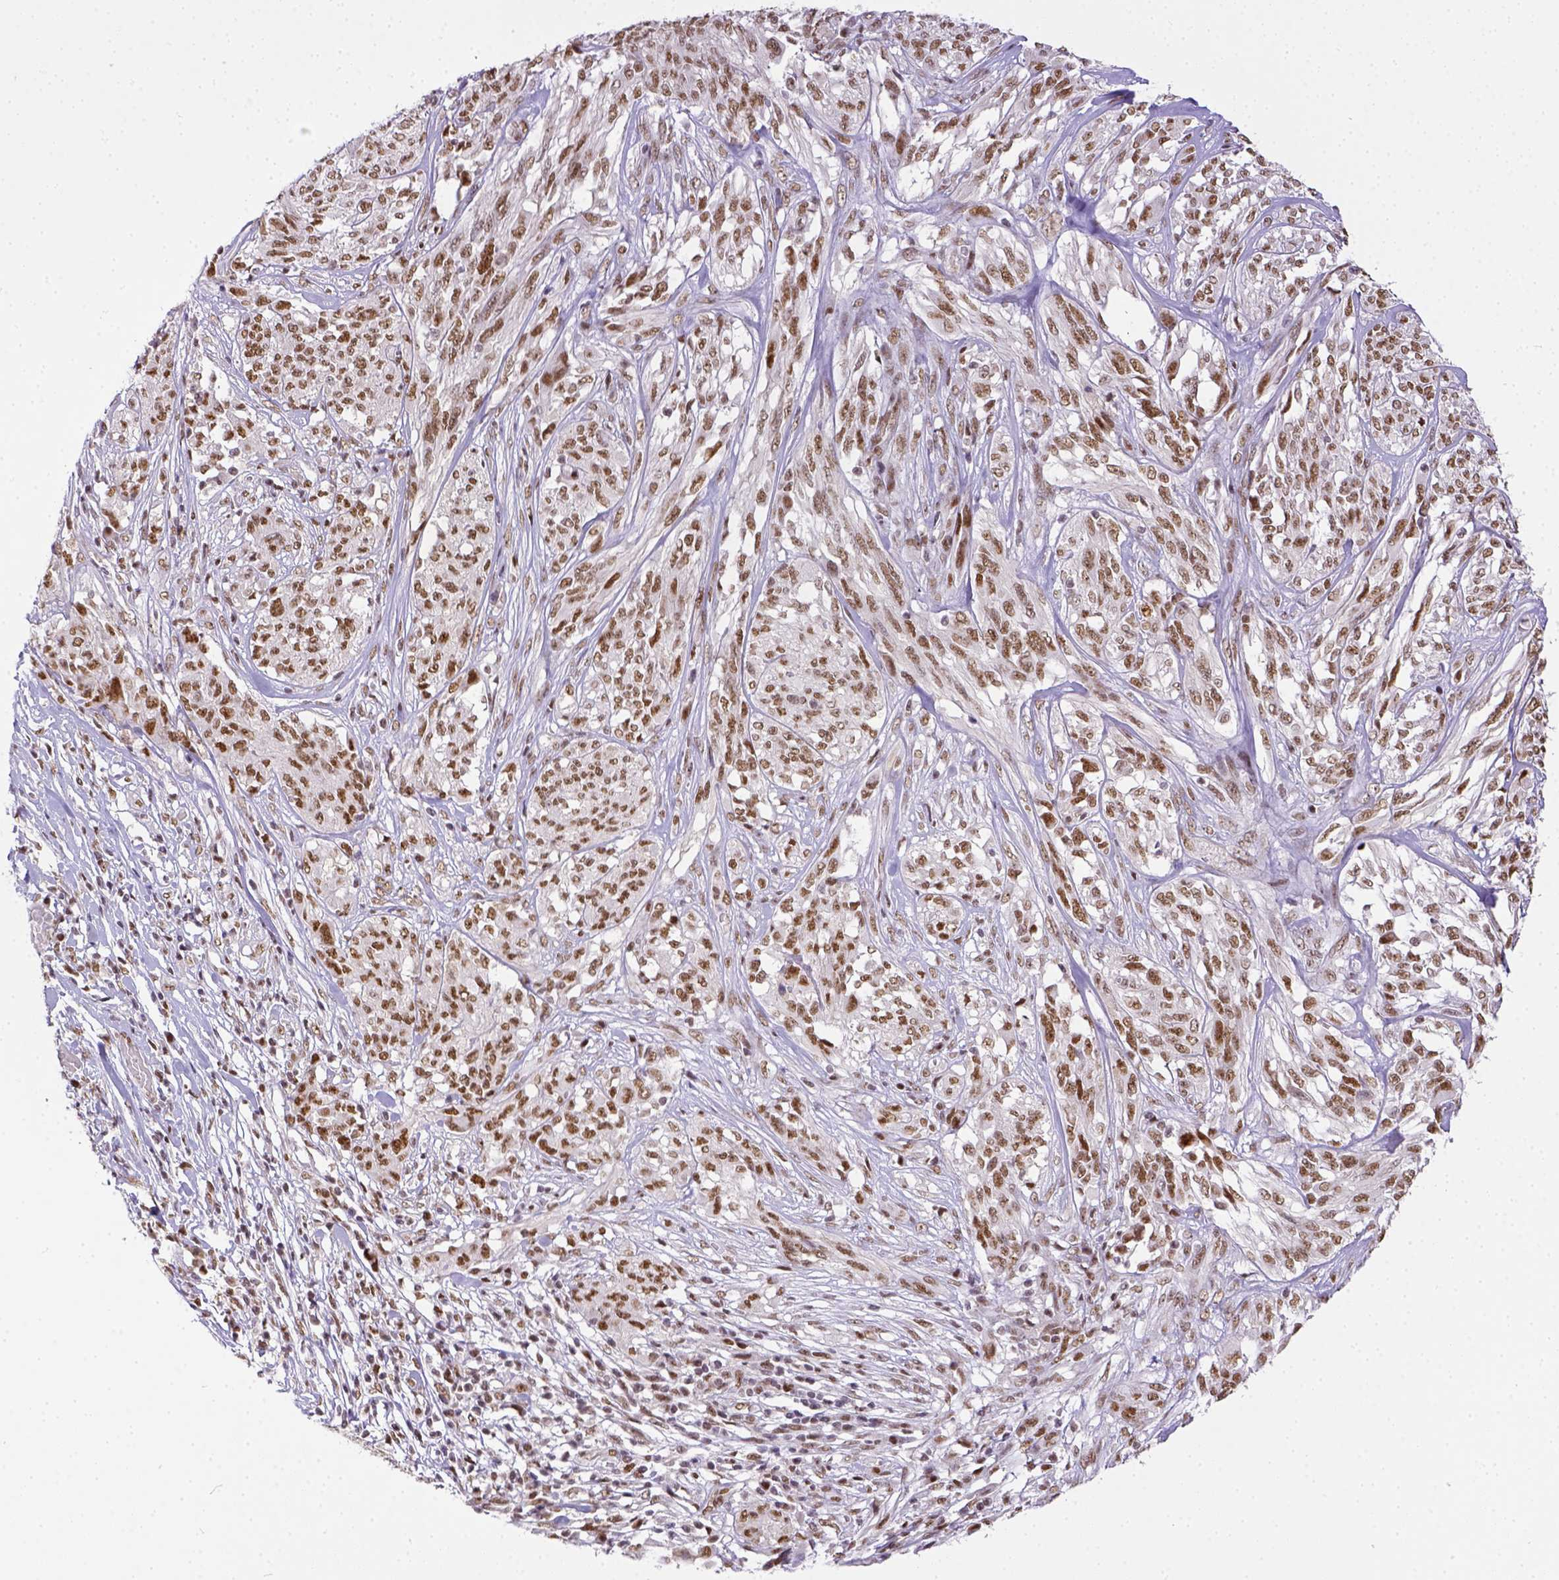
{"staining": {"intensity": "moderate", "quantity": ">75%", "location": "nuclear"}, "tissue": "melanoma", "cell_type": "Tumor cells", "image_type": "cancer", "snomed": [{"axis": "morphology", "description": "Malignant melanoma, NOS"}, {"axis": "topography", "description": "Skin"}], "caption": "Moderate nuclear expression is seen in approximately >75% of tumor cells in malignant melanoma.", "gene": "ERCC1", "patient": {"sex": "female", "age": 91}}